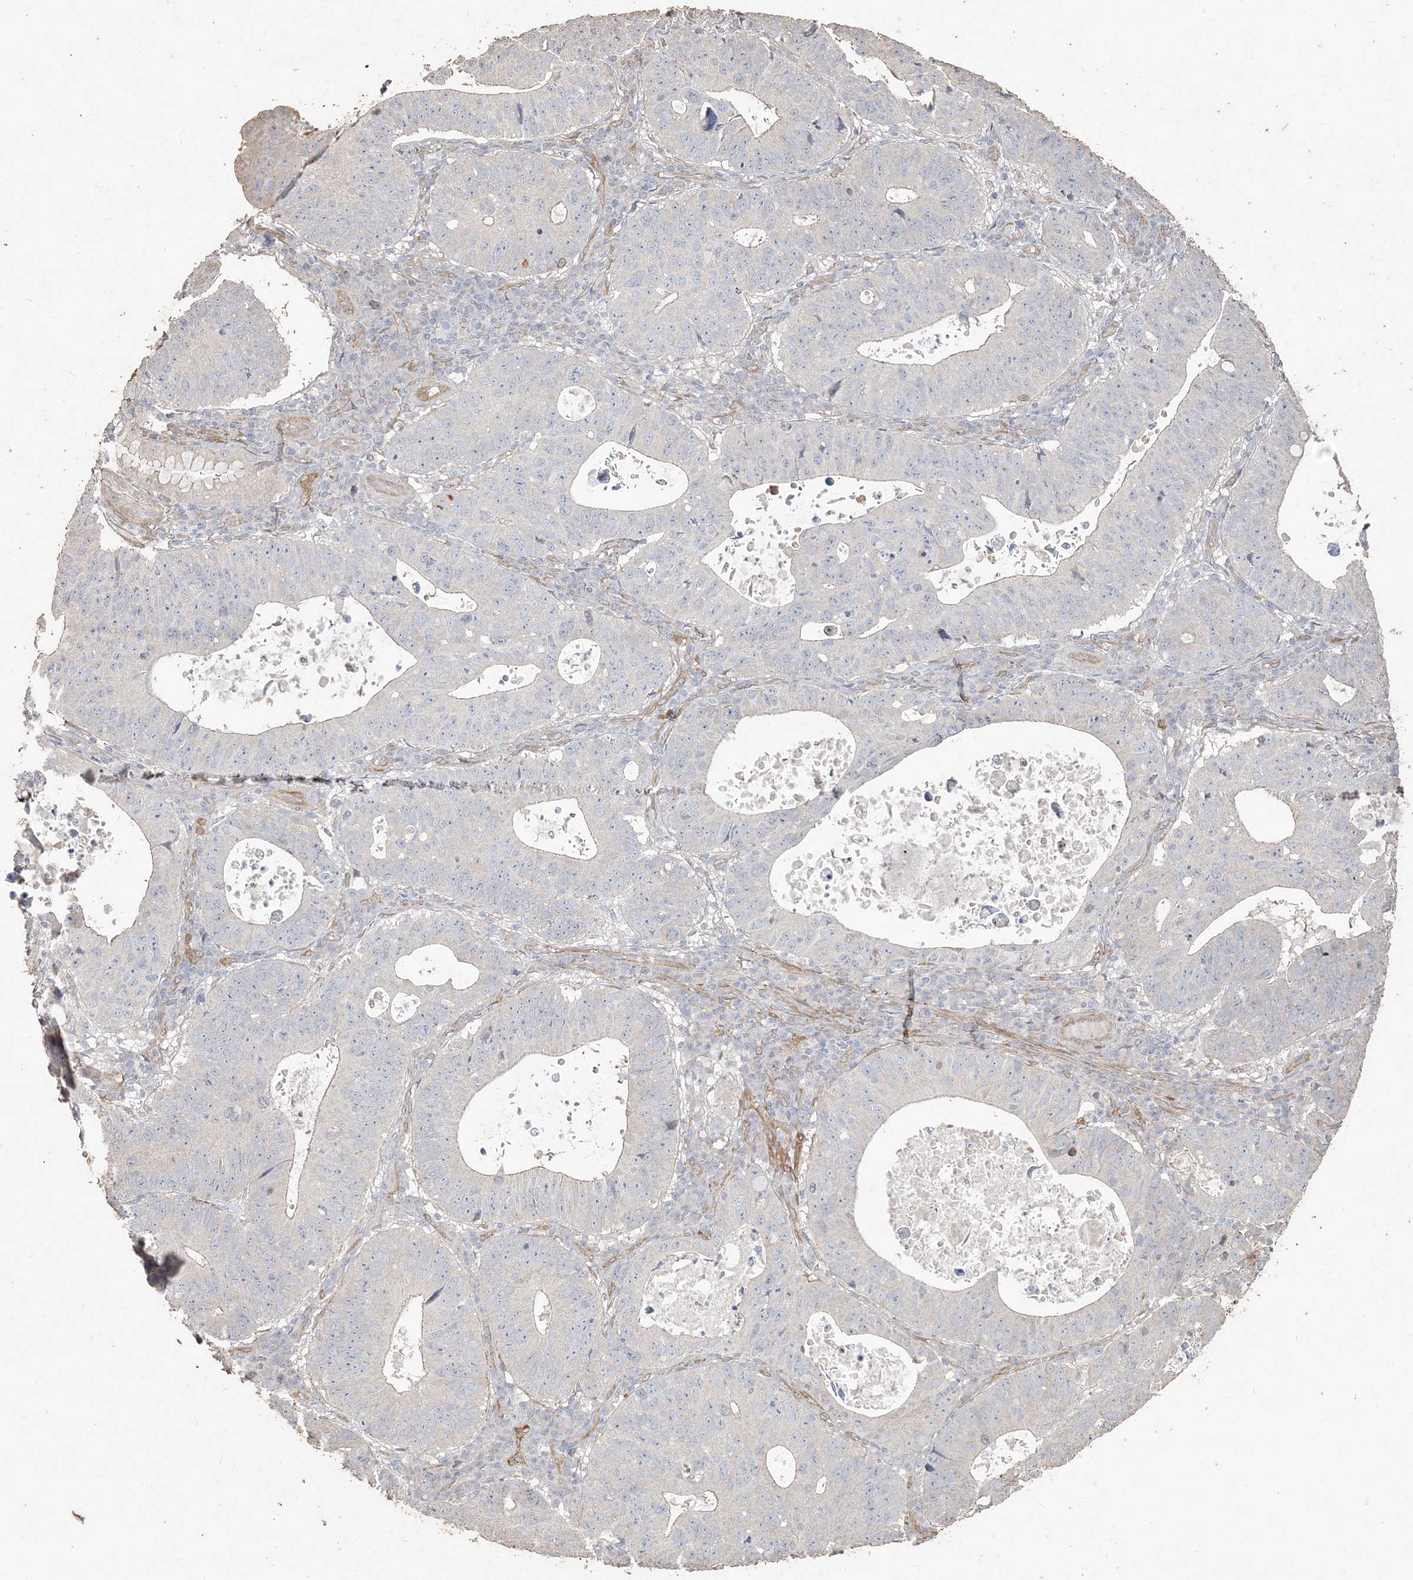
{"staining": {"intensity": "negative", "quantity": "none", "location": "none"}, "tissue": "stomach cancer", "cell_type": "Tumor cells", "image_type": "cancer", "snomed": [{"axis": "morphology", "description": "Adenocarcinoma, NOS"}, {"axis": "topography", "description": "Stomach"}], "caption": "The image reveals no staining of tumor cells in adenocarcinoma (stomach). Brightfield microscopy of immunohistochemistry (IHC) stained with DAB (brown) and hematoxylin (blue), captured at high magnification.", "gene": "RNF145", "patient": {"sex": "male", "age": 59}}